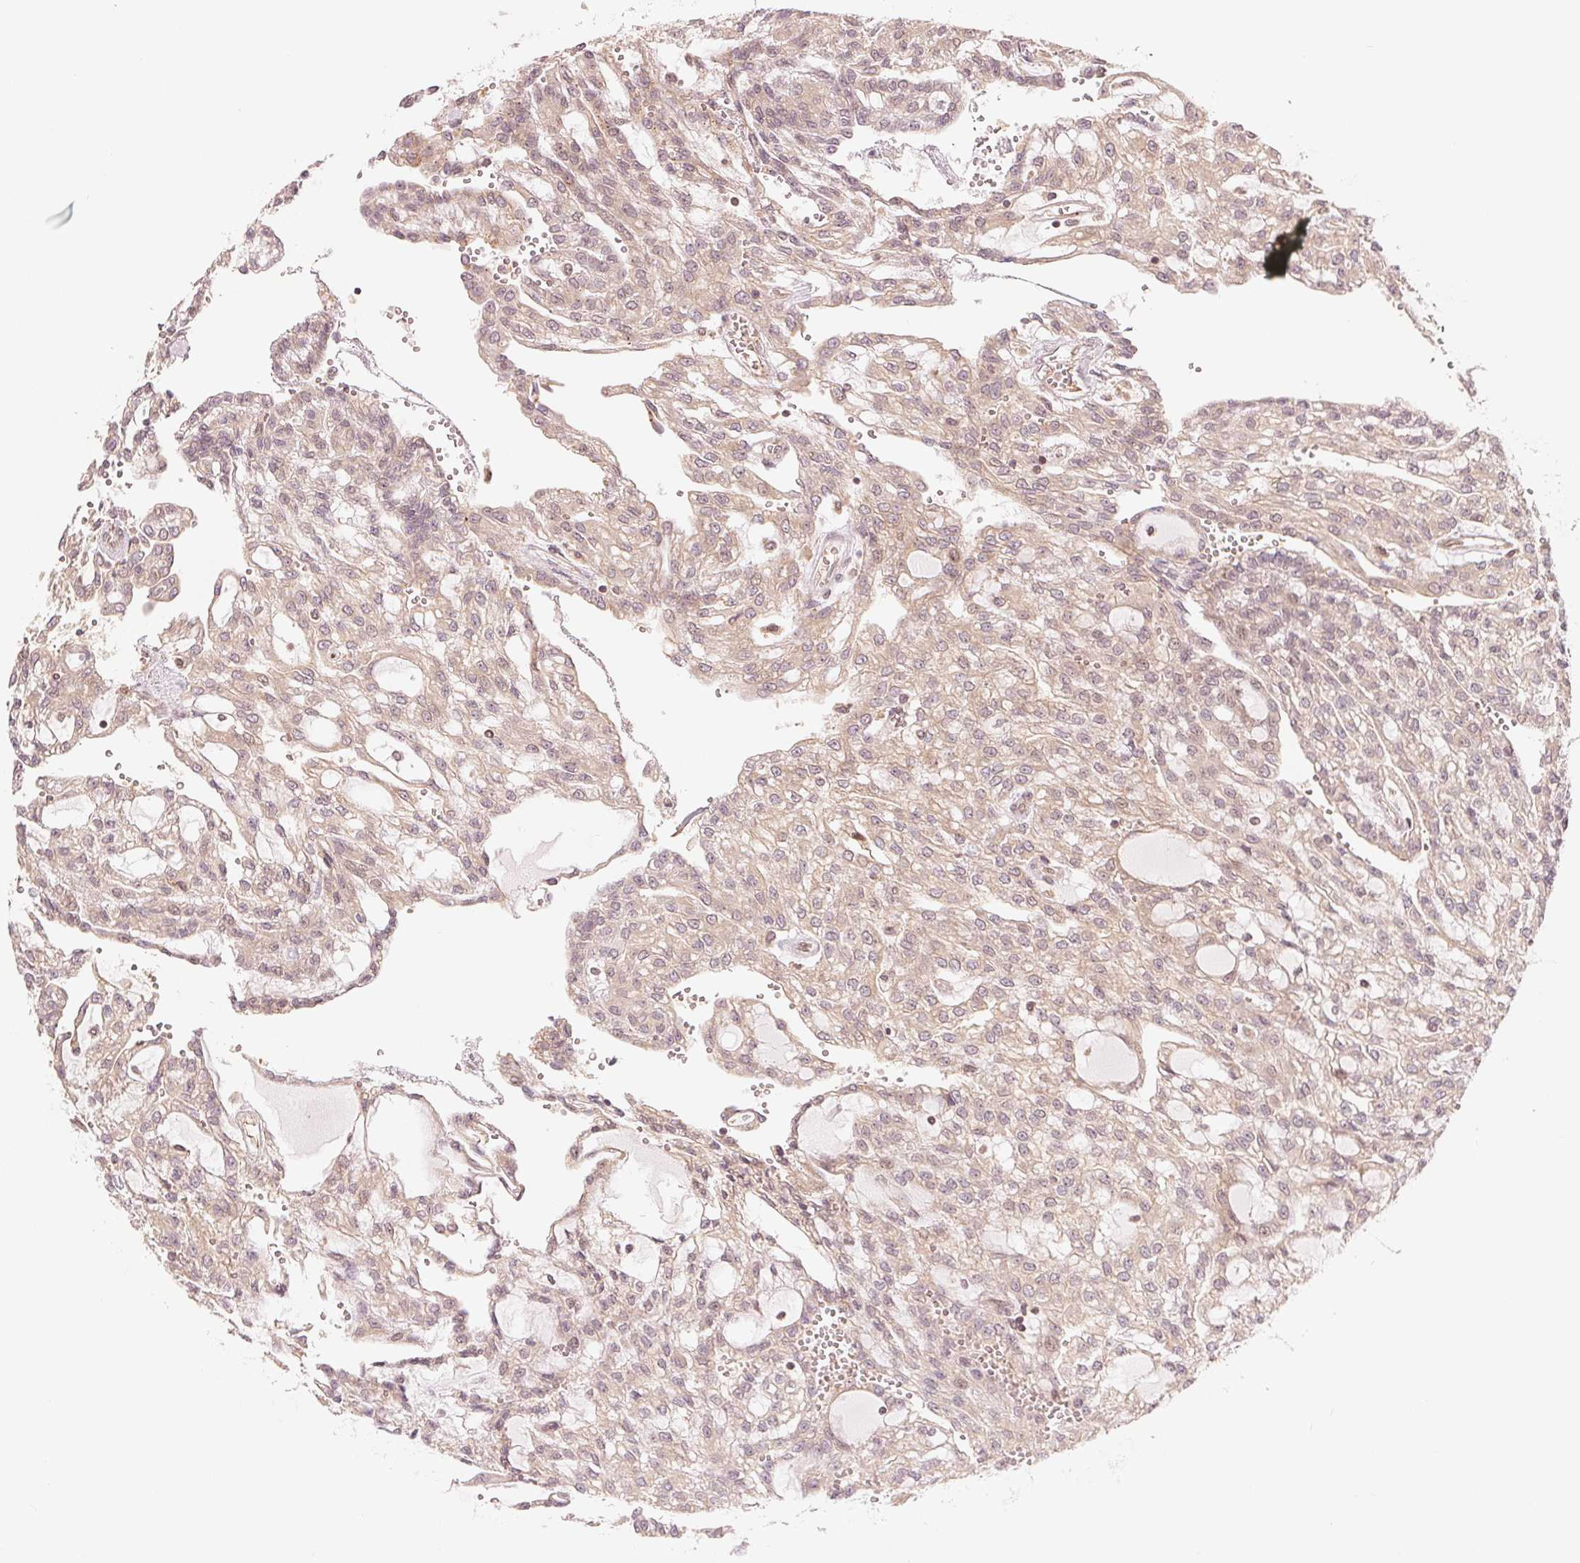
{"staining": {"intensity": "weak", "quantity": "25%-75%", "location": "cytoplasmic/membranous"}, "tissue": "renal cancer", "cell_type": "Tumor cells", "image_type": "cancer", "snomed": [{"axis": "morphology", "description": "Adenocarcinoma, NOS"}, {"axis": "topography", "description": "Kidney"}], "caption": "Tumor cells show weak cytoplasmic/membranous staining in approximately 25%-75% of cells in renal adenocarcinoma. The protein is shown in brown color, while the nuclei are stained blue.", "gene": "PRKN", "patient": {"sex": "male", "age": 63}}